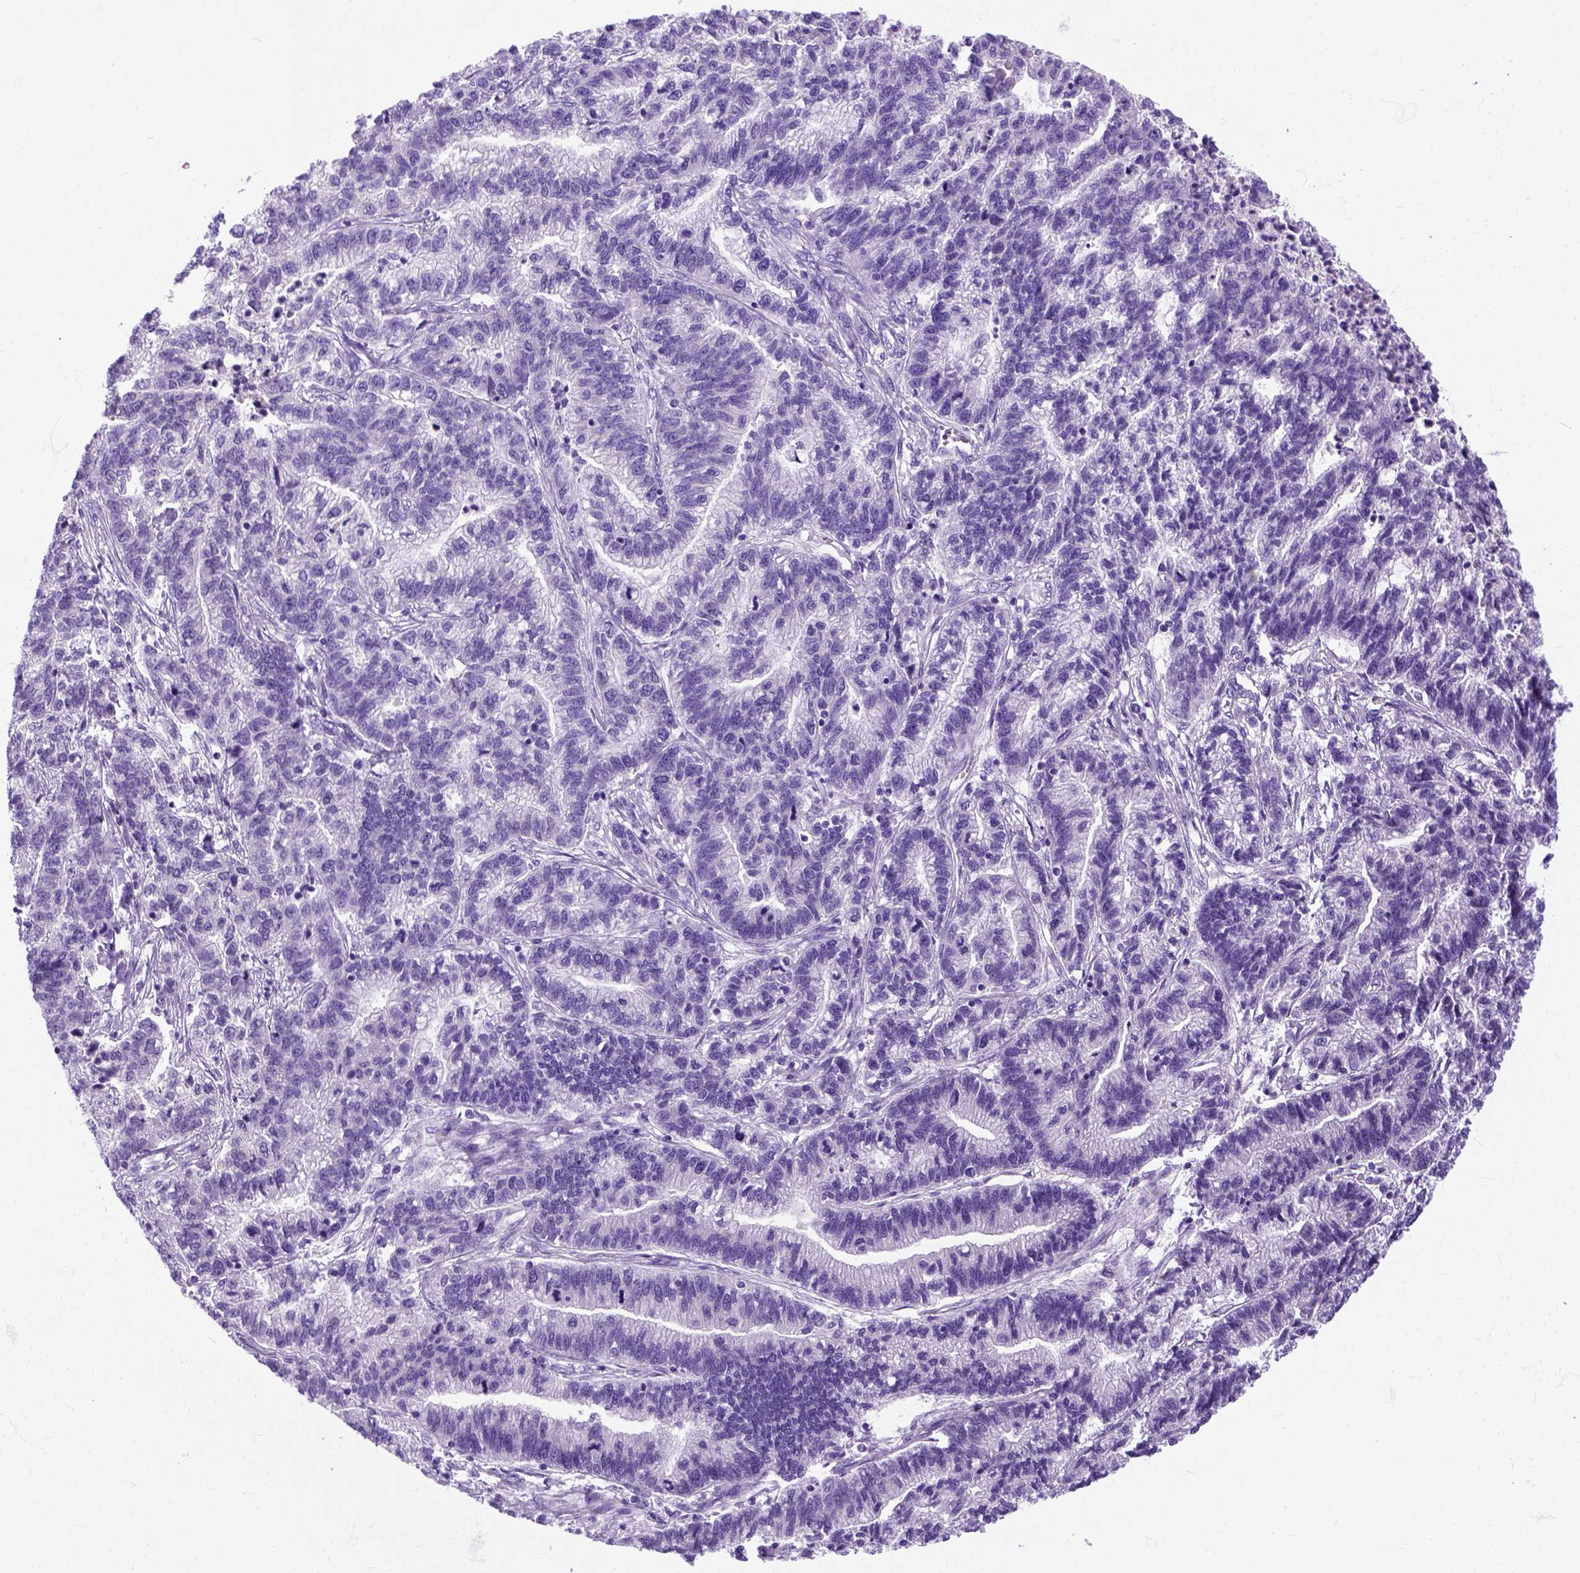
{"staining": {"intensity": "negative", "quantity": "none", "location": "none"}, "tissue": "stomach cancer", "cell_type": "Tumor cells", "image_type": "cancer", "snomed": [{"axis": "morphology", "description": "Adenocarcinoma, NOS"}, {"axis": "topography", "description": "Stomach"}], "caption": "A photomicrograph of human stomach cancer (adenocarcinoma) is negative for staining in tumor cells. Brightfield microscopy of immunohistochemistry (IHC) stained with DAB (3,3'-diaminobenzidine) (brown) and hematoxylin (blue), captured at high magnification.", "gene": "ODAD3", "patient": {"sex": "male", "age": 83}}